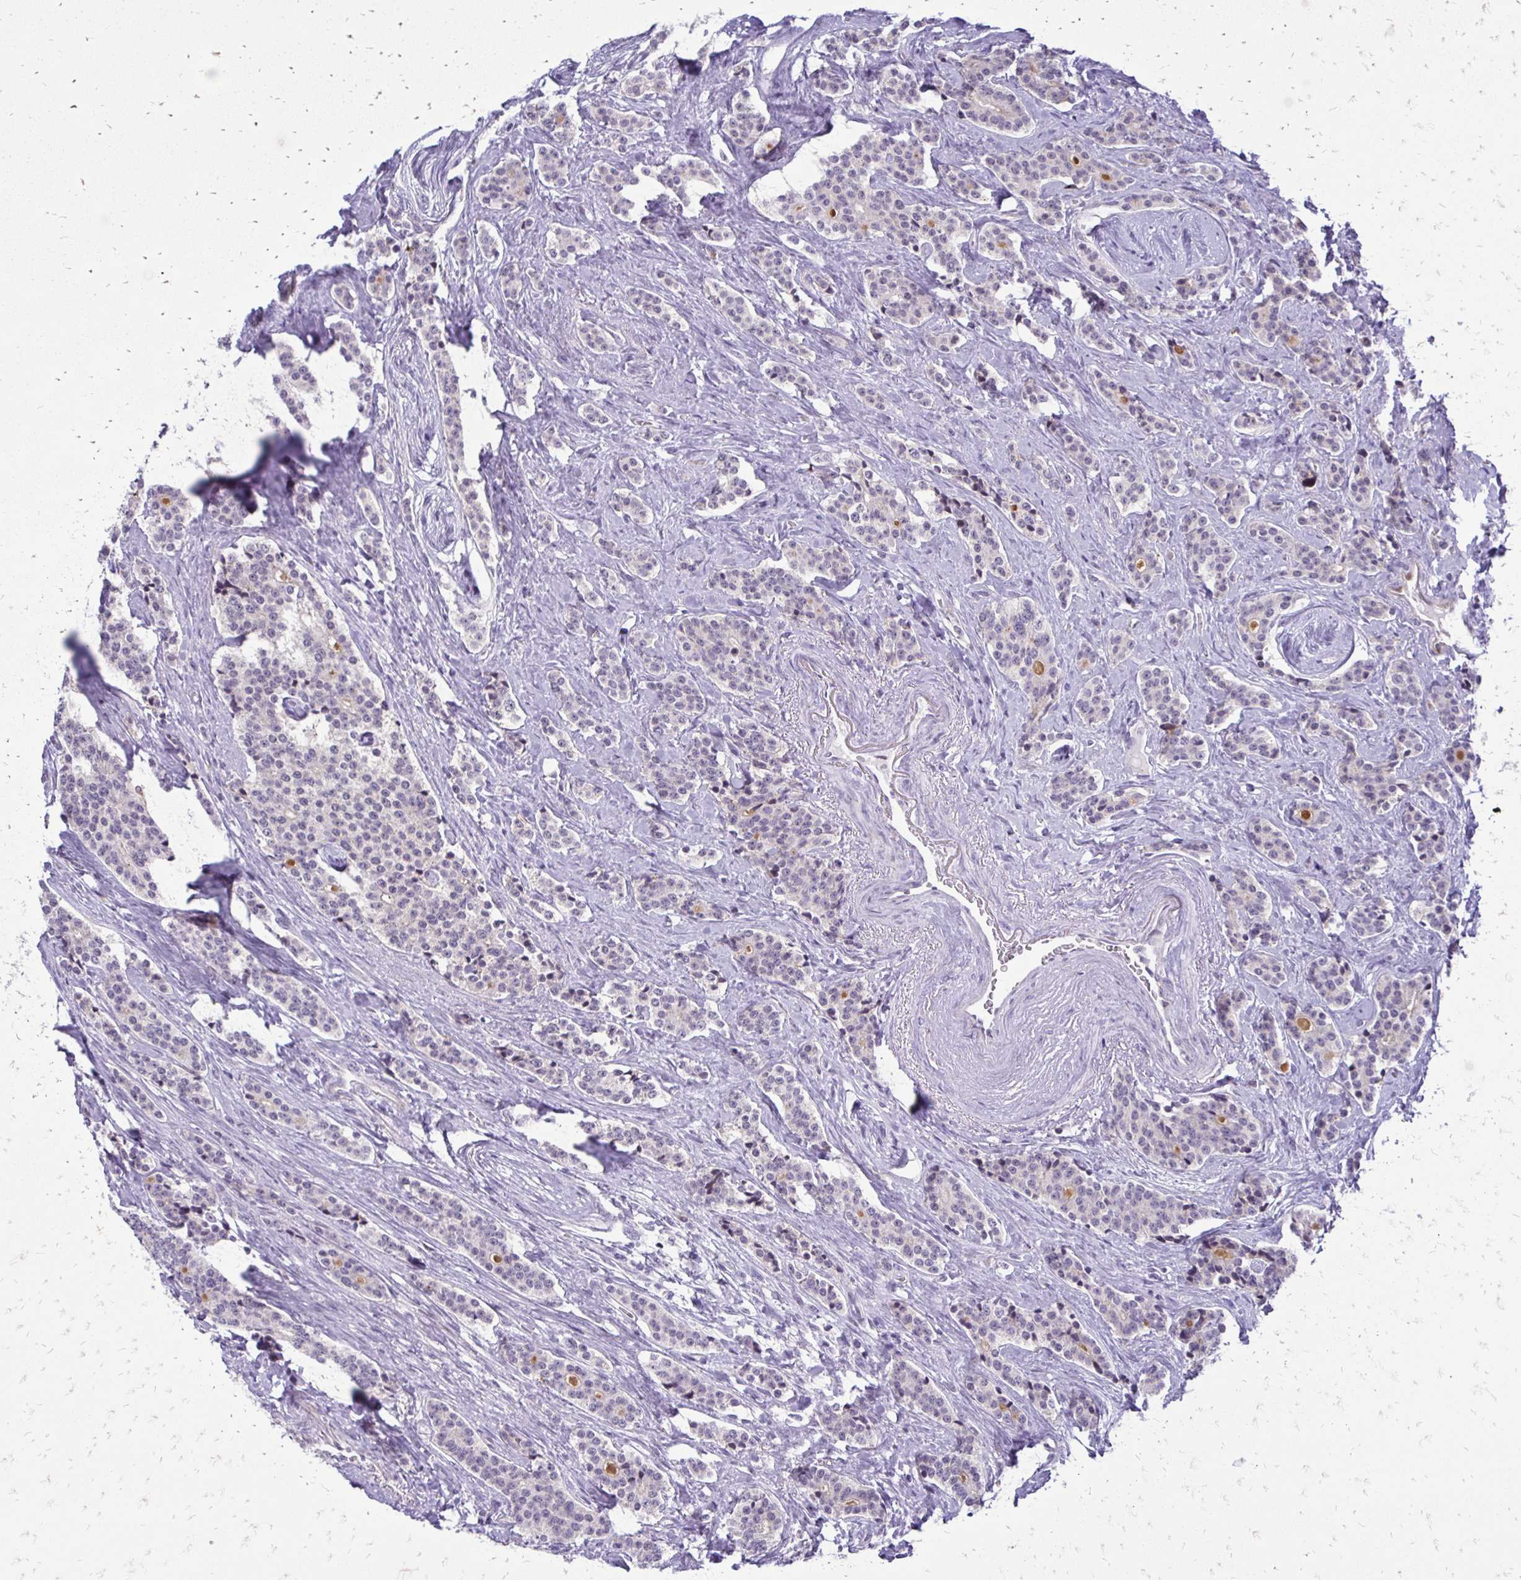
{"staining": {"intensity": "negative", "quantity": "none", "location": "none"}, "tissue": "carcinoid", "cell_type": "Tumor cells", "image_type": "cancer", "snomed": [{"axis": "morphology", "description": "Carcinoid, malignant, NOS"}, {"axis": "topography", "description": "Small intestine"}], "caption": "This is a photomicrograph of immunohistochemistry staining of malignant carcinoid, which shows no expression in tumor cells.", "gene": "EPYC", "patient": {"sex": "female", "age": 73}}